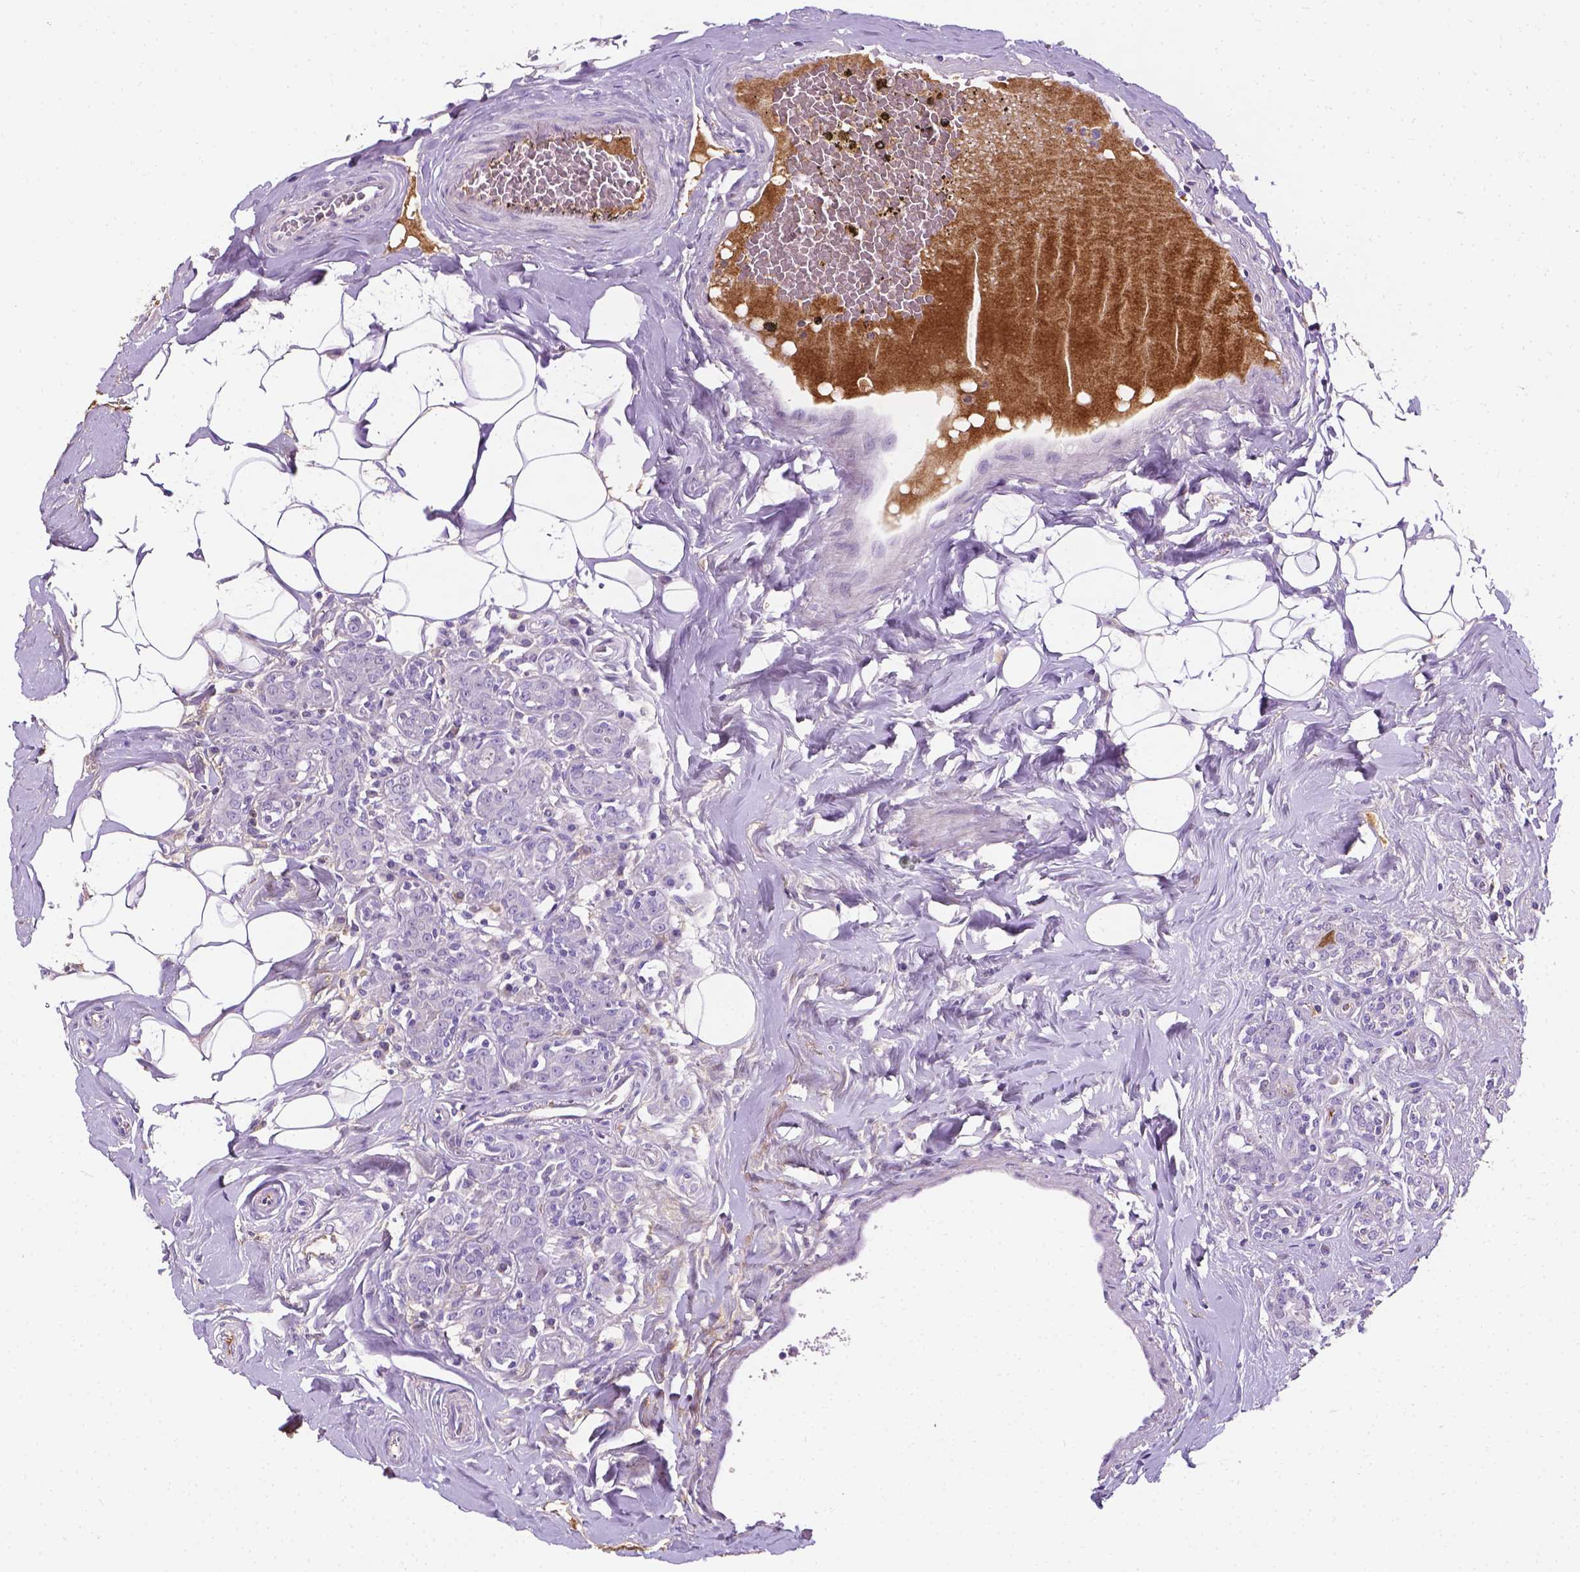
{"staining": {"intensity": "negative", "quantity": "none", "location": "none"}, "tissue": "breast cancer", "cell_type": "Tumor cells", "image_type": "cancer", "snomed": [{"axis": "morphology", "description": "Normal tissue, NOS"}, {"axis": "morphology", "description": "Duct carcinoma"}, {"axis": "topography", "description": "Breast"}], "caption": "IHC of breast cancer displays no expression in tumor cells.", "gene": "APOE", "patient": {"sex": "female", "age": 43}}